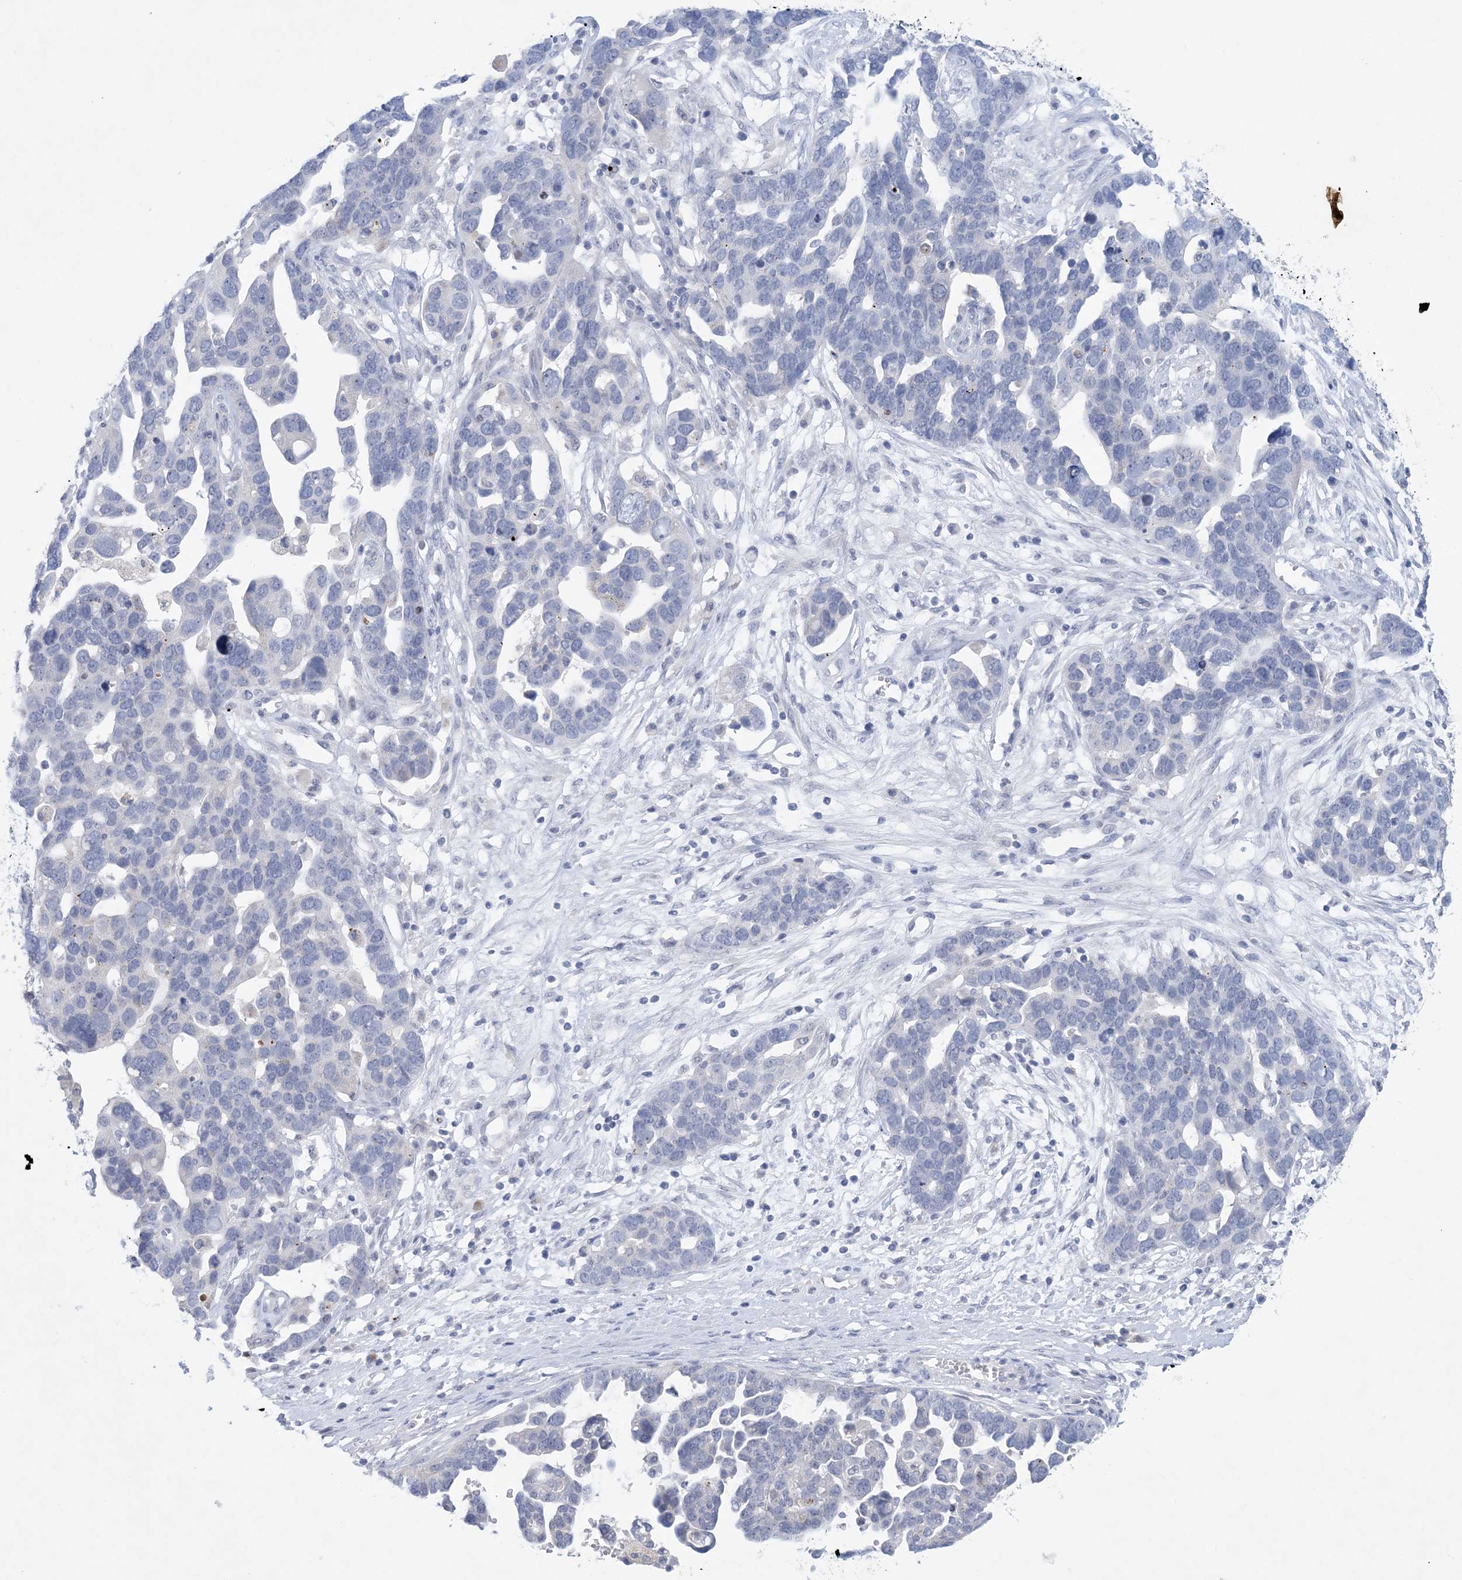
{"staining": {"intensity": "negative", "quantity": "none", "location": "none"}, "tissue": "ovarian cancer", "cell_type": "Tumor cells", "image_type": "cancer", "snomed": [{"axis": "morphology", "description": "Cystadenocarcinoma, serous, NOS"}, {"axis": "topography", "description": "Ovary"}], "caption": "An IHC image of ovarian cancer is shown. There is no staining in tumor cells of ovarian cancer.", "gene": "GABRG1", "patient": {"sex": "female", "age": 54}}